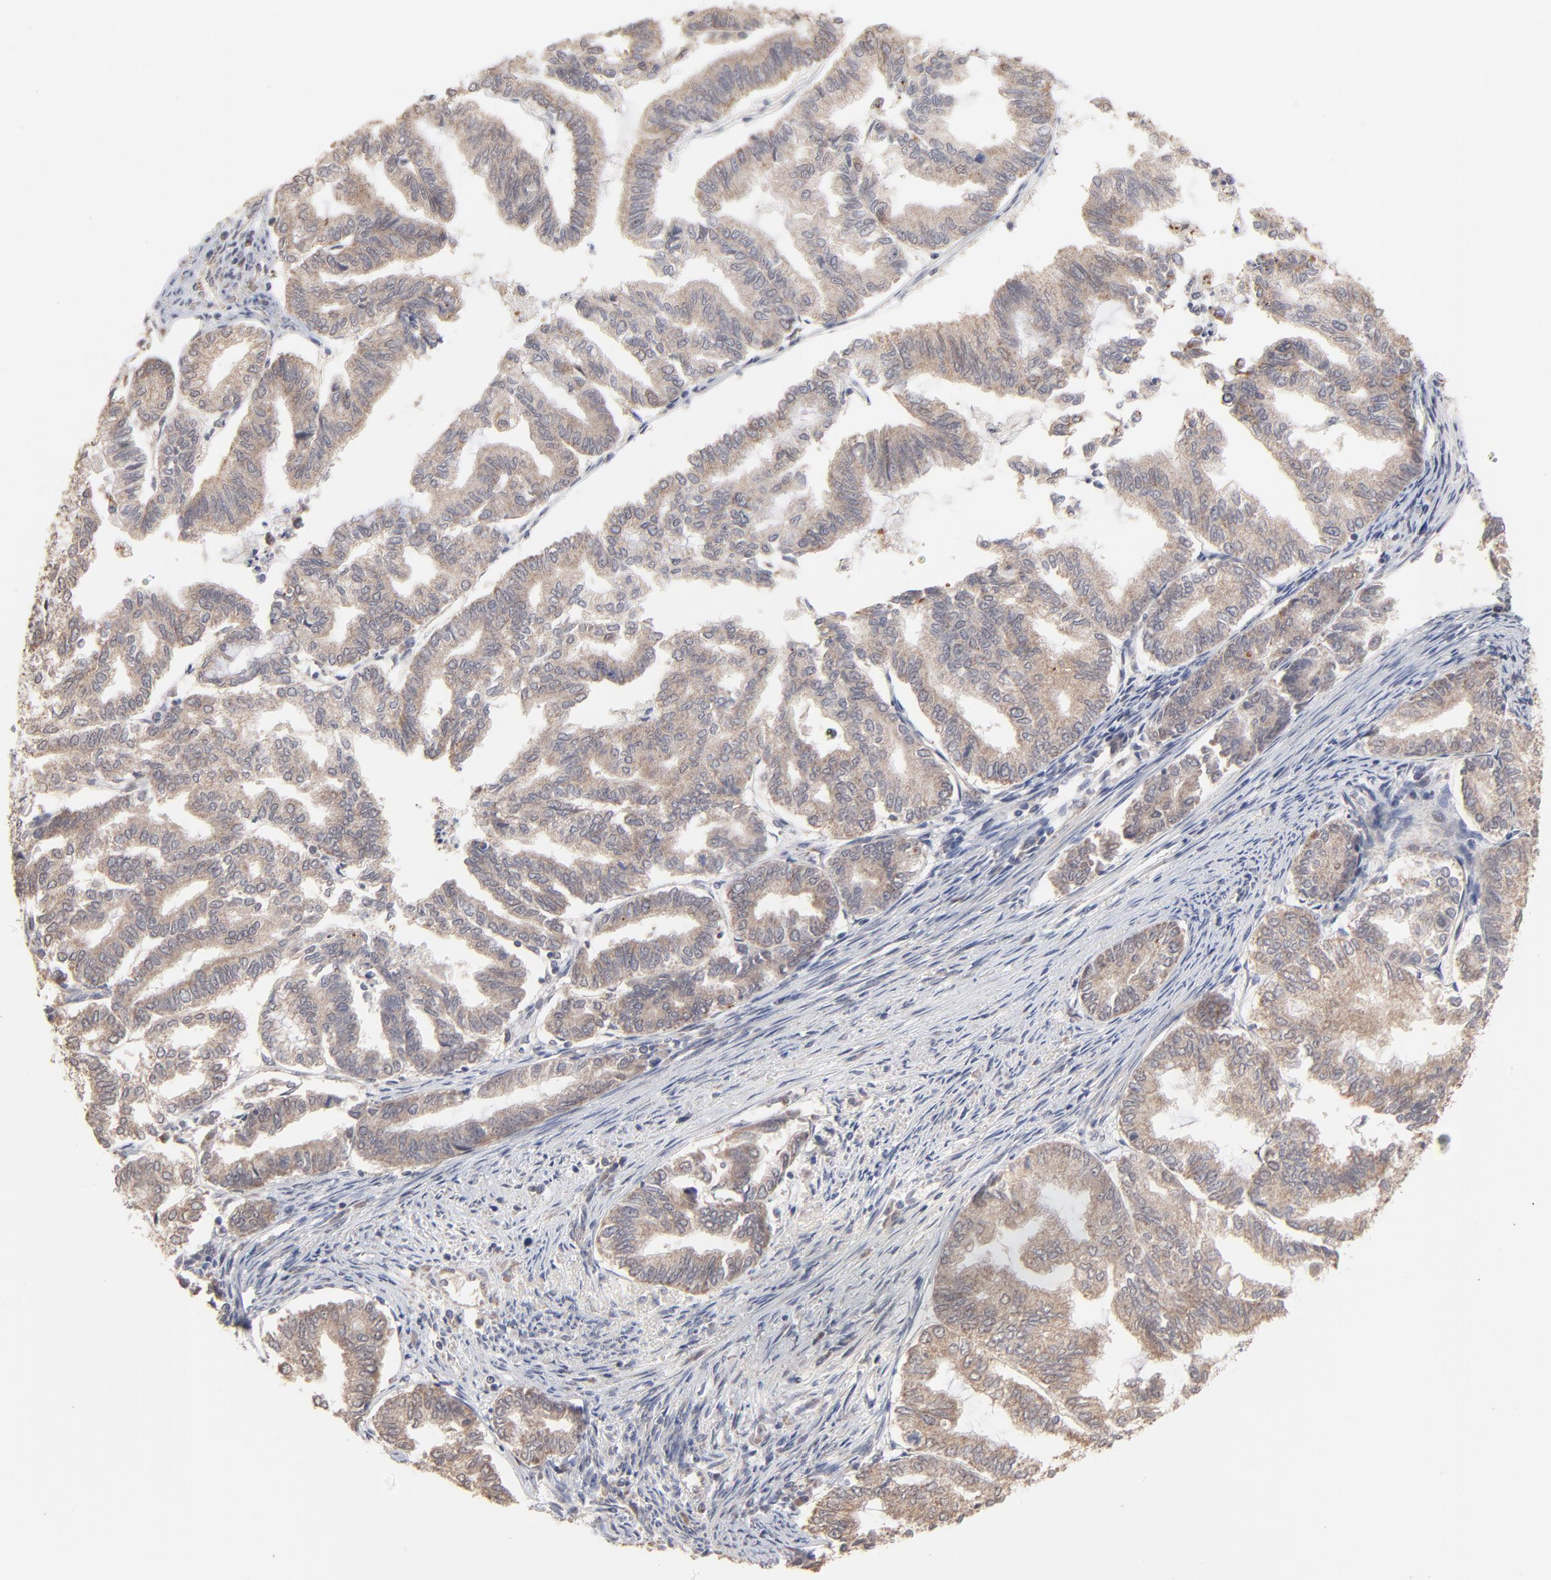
{"staining": {"intensity": "moderate", "quantity": "25%-75%", "location": "cytoplasmic/membranous"}, "tissue": "endometrial cancer", "cell_type": "Tumor cells", "image_type": "cancer", "snomed": [{"axis": "morphology", "description": "Adenocarcinoma, NOS"}, {"axis": "topography", "description": "Endometrium"}], "caption": "An image of endometrial cancer stained for a protein exhibits moderate cytoplasmic/membranous brown staining in tumor cells. The protein of interest is stained brown, and the nuclei are stained in blue (DAB (3,3'-diaminobenzidine) IHC with brightfield microscopy, high magnification).", "gene": "MSL2", "patient": {"sex": "female", "age": 79}}